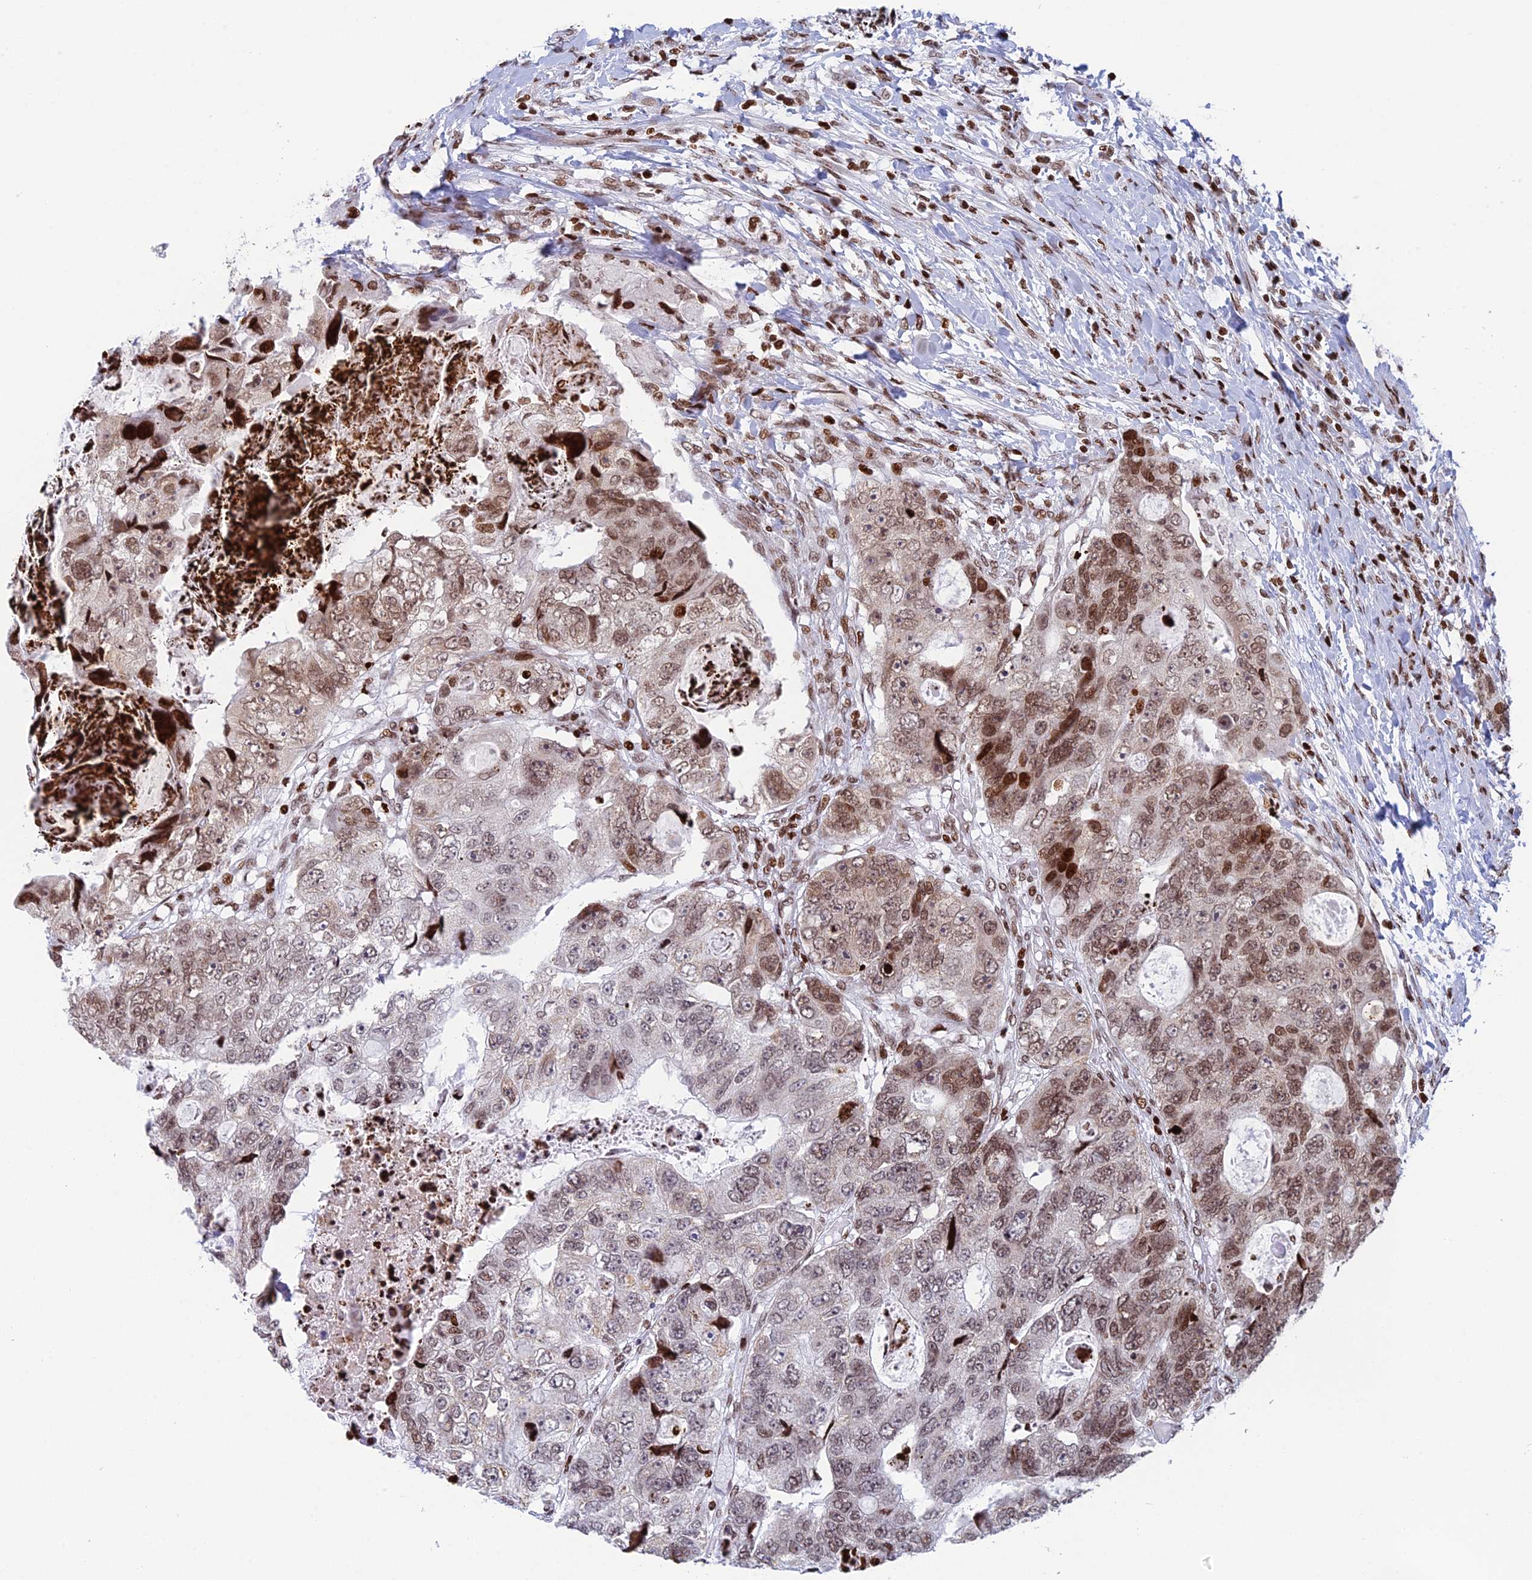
{"staining": {"intensity": "moderate", "quantity": "<25%", "location": "nuclear"}, "tissue": "colorectal cancer", "cell_type": "Tumor cells", "image_type": "cancer", "snomed": [{"axis": "morphology", "description": "Adenocarcinoma, NOS"}, {"axis": "topography", "description": "Rectum"}], "caption": "This histopathology image reveals IHC staining of human colorectal cancer (adenocarcinoma), with low moderate nuclear positivity in approximately <25% of tumor cells.", "gene": "RPAP1", "patient": {"sex": "male", "age": 59}}